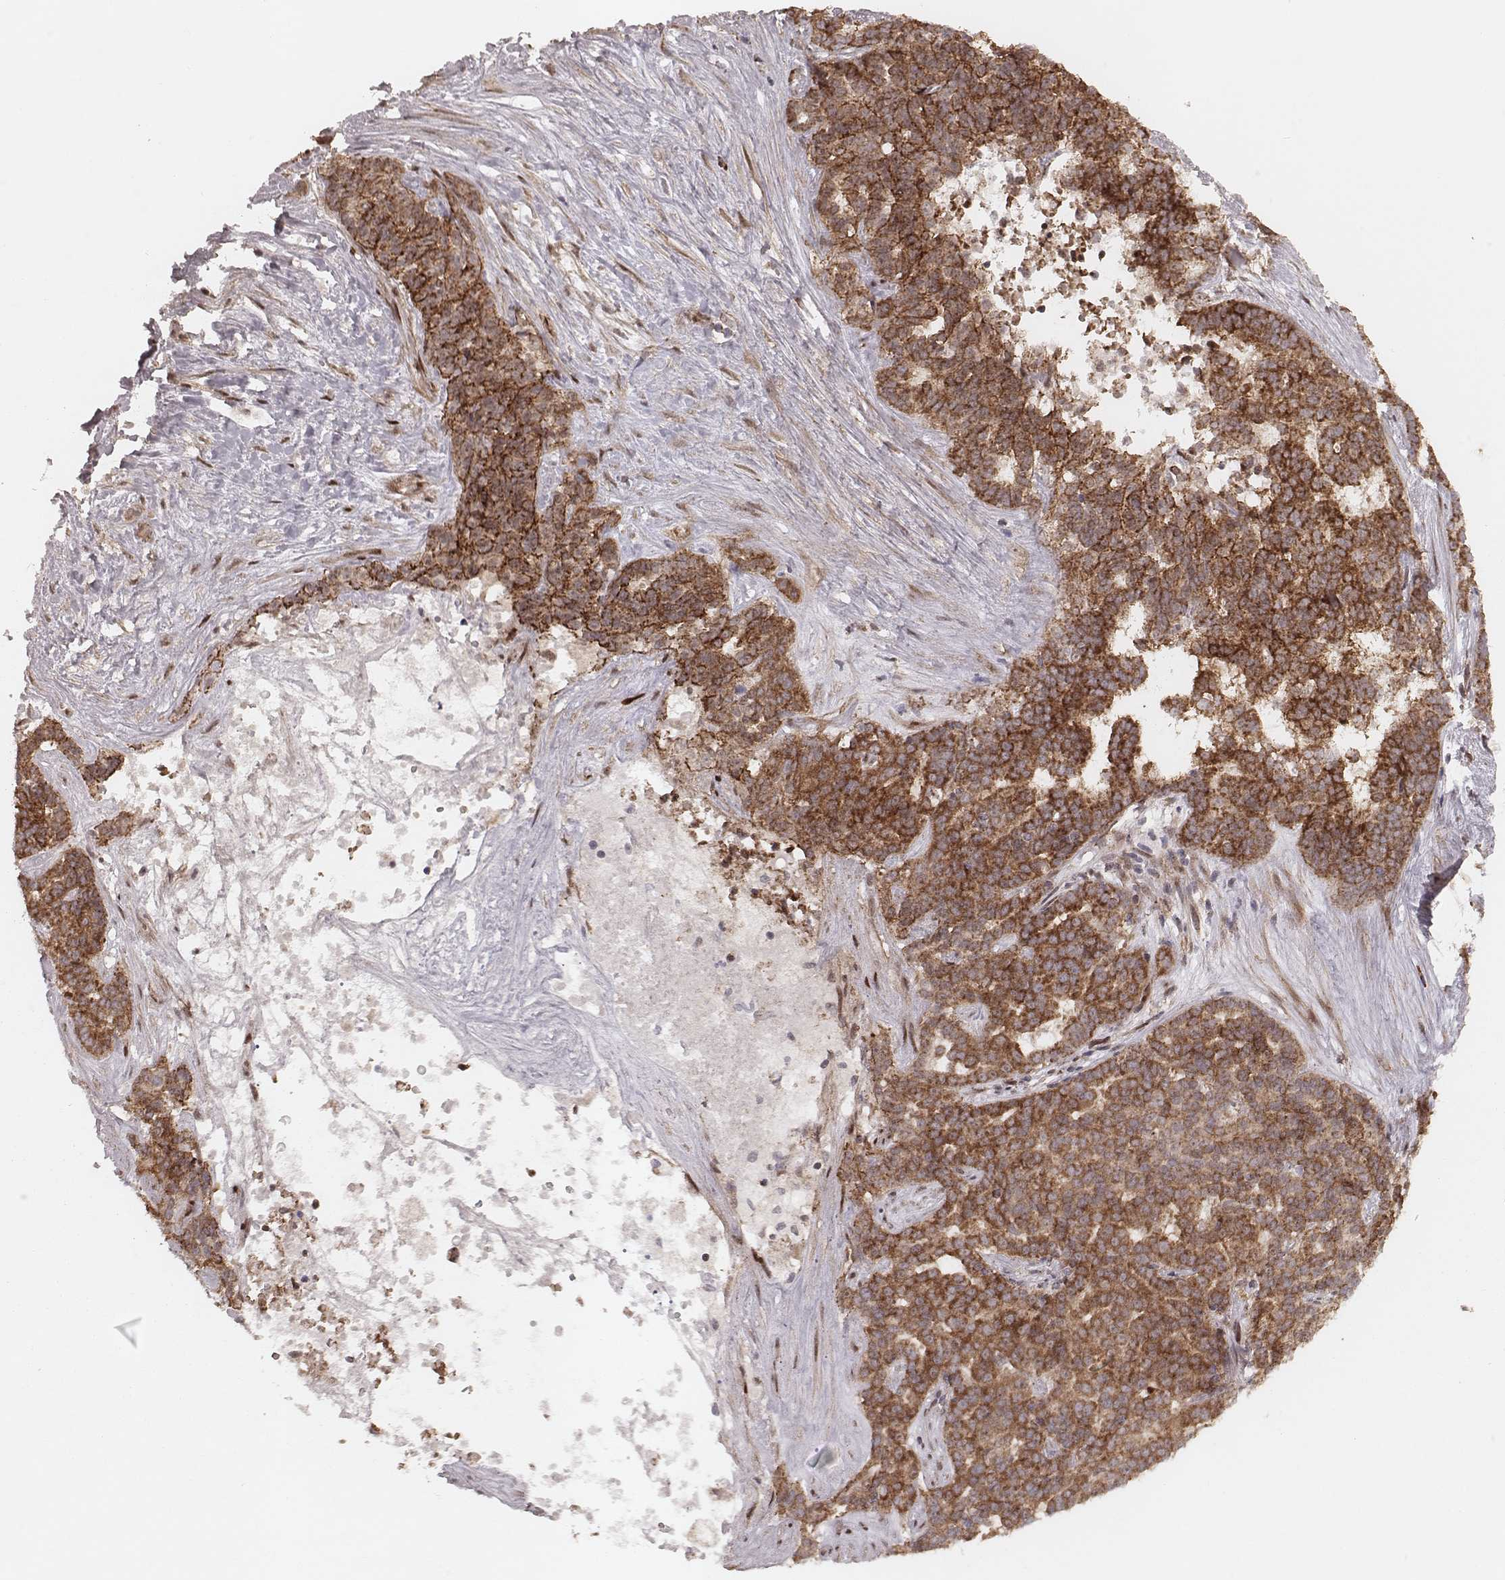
{"staining": {"intensity": "strong", "quantity": ">75%", "location": "cytoplasmic/membranous"}, "tissue": "liver cancer", "cell_type": "Tumor cells", "image_type": "cancer", "snomed": [{"axis": "morphology", "description": "Cholangiocarcinoma"}, {"axis": "topography", "description": "Liver"}], "caption": "A brown stain labels strong cytoplasmic/membranous staining of a protein in human liver cancer (cholangiocarcinoma) tumor cells.", "gene": "NDUFA7", "patient": {"sex": "female", "age": 47}}